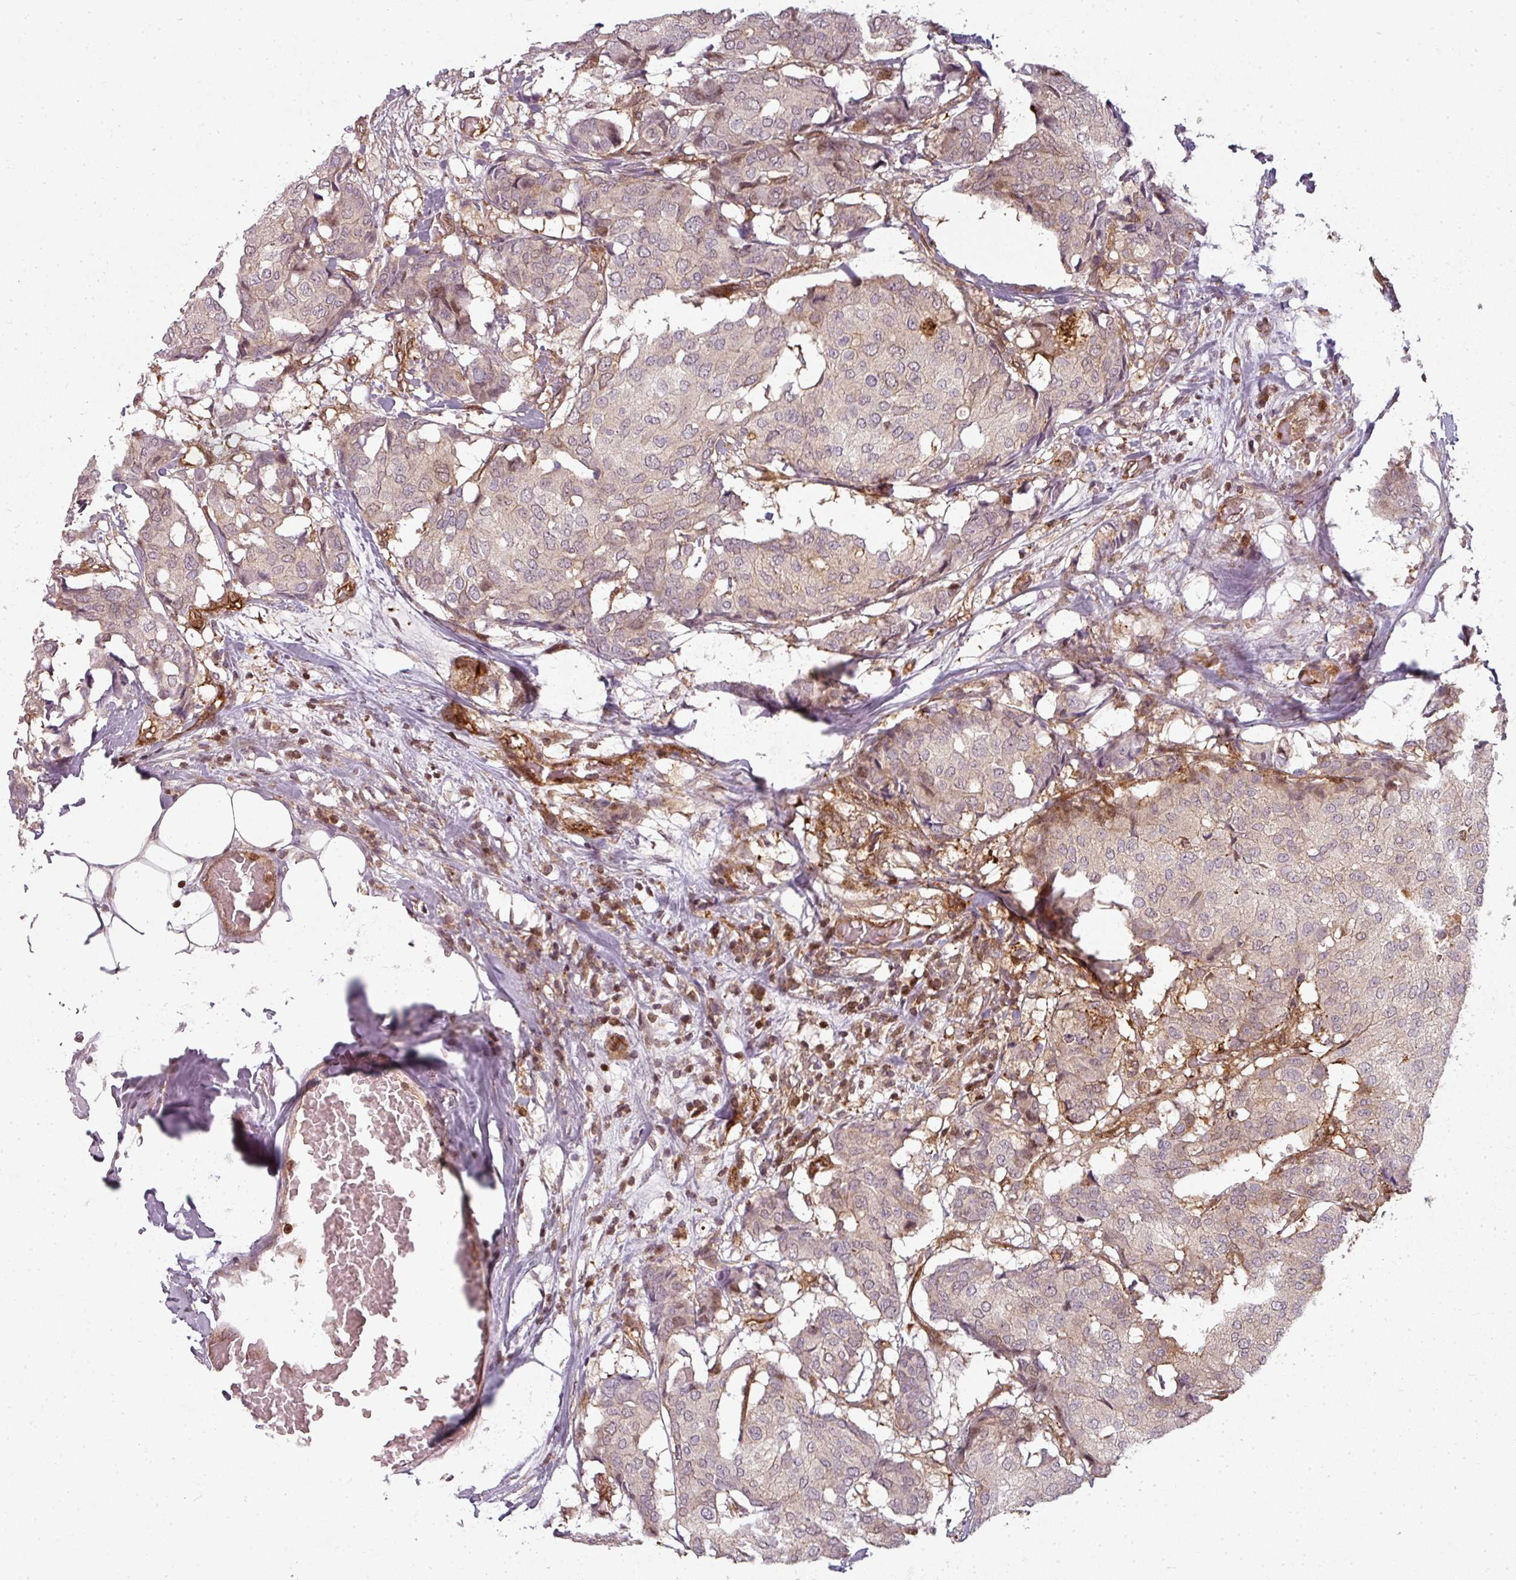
{"staining": {"intensity": "weak", "quantity": "<25%", "location": "cytoplasmic/membranous"}, "tissue": "breast cancer", "cell_type": "Tumor cells", "image_type": "cancer", "snomed": [{"axis": "morphology", "description": "Duct carcinoma"}, {"axis": "topography", "description": "Breast"}], "caption": "This is an IHC histopathology image of human breast intraductal carcinoma. There is no expression in tumor cells.", "gene": "CLIC1", "patient": {"sex": "female", "age": 75}}